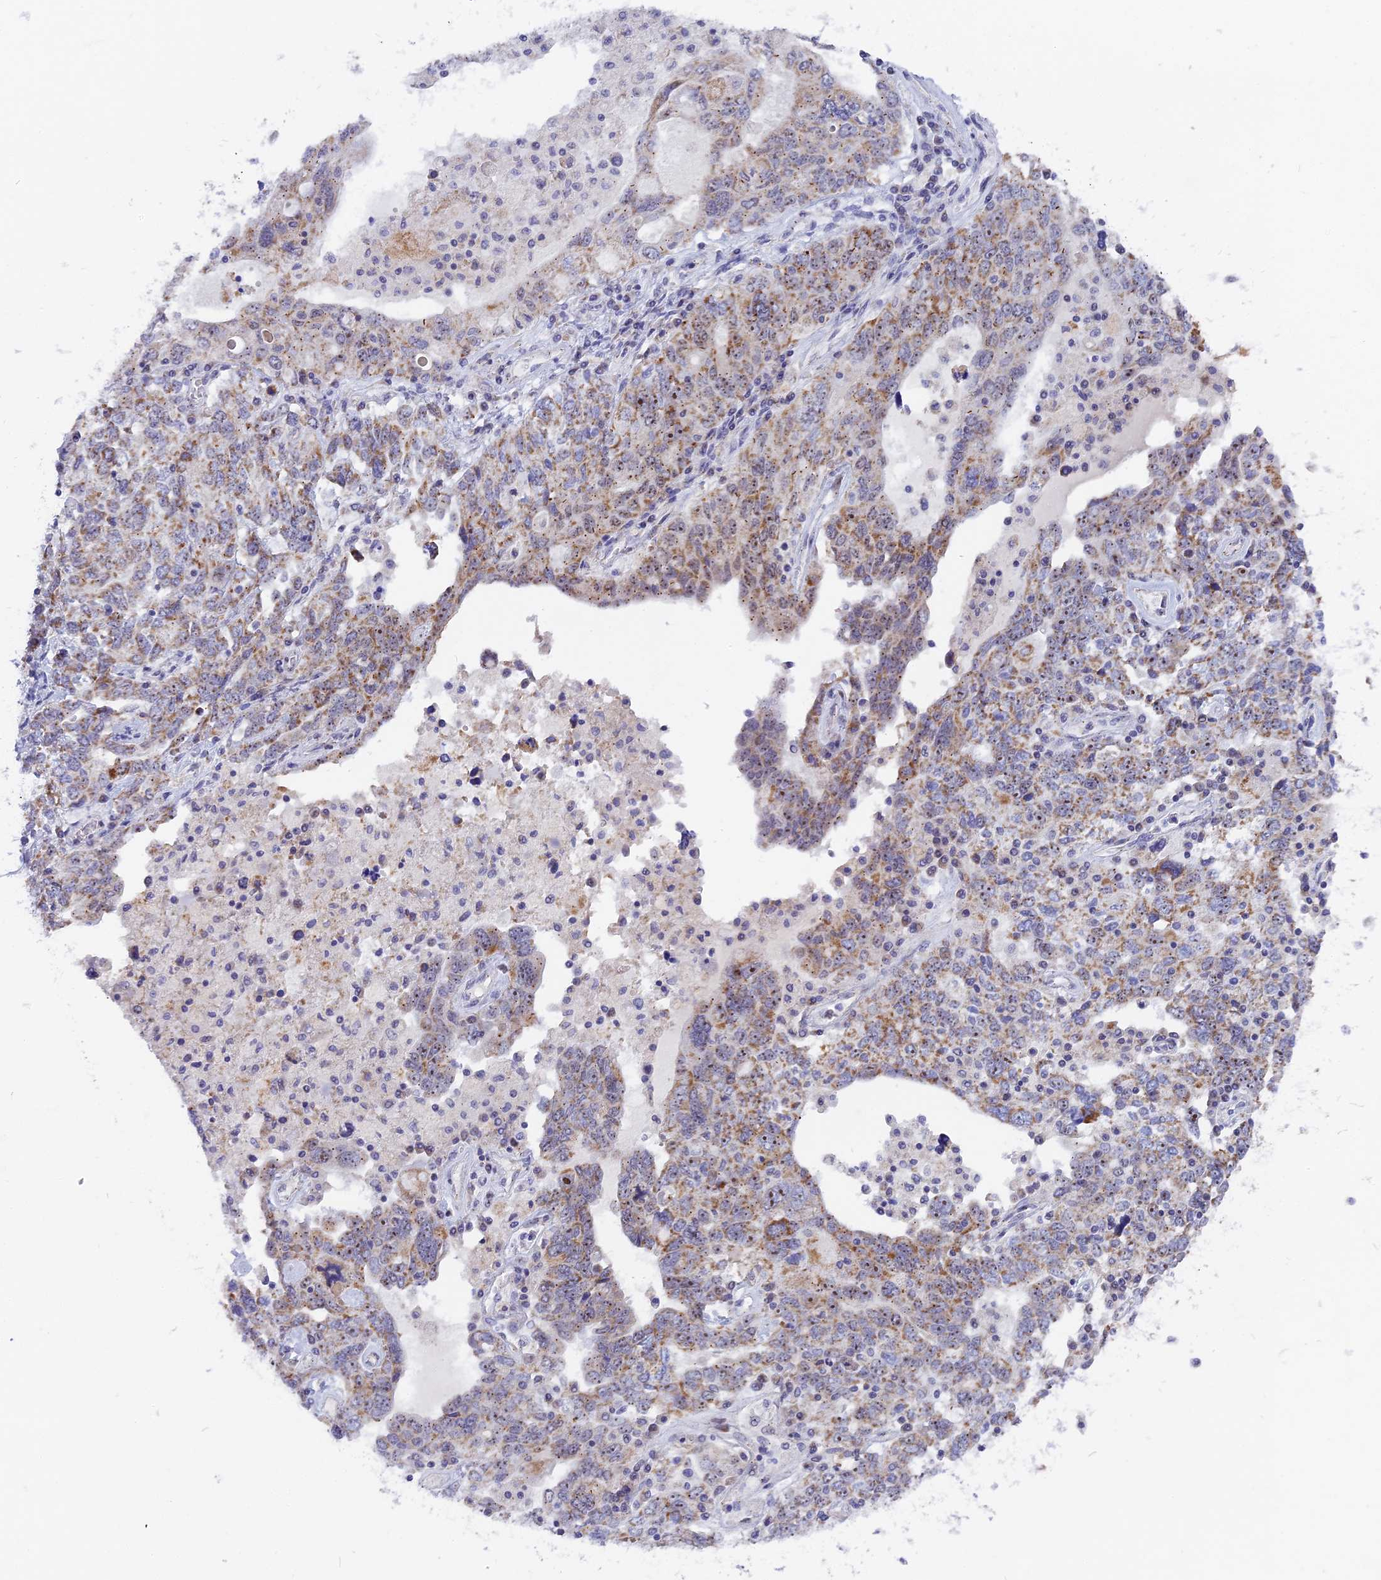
{"staining": {"intensity": "moderate", "quantity": ">75%", "location": "cytoplasmic/membranous"}, "tissue": "ovarian cancer", "cell_type": "Tumor cells", "image_type": "cancer", "snomed": [{"axis": "morphology", "description": "Carcinoma, endometroid"}, {"axis": "topography", "description": "Ovary"}], "caption": "Human endometroid carcinoma (ovarian) stained with a brown dye displays moderate cytoplasmic/membranous positive positivity in approximately >75% of tumor cells.", "gene": "DTWD1", "patient": {"sex": "female", "age": 62}}